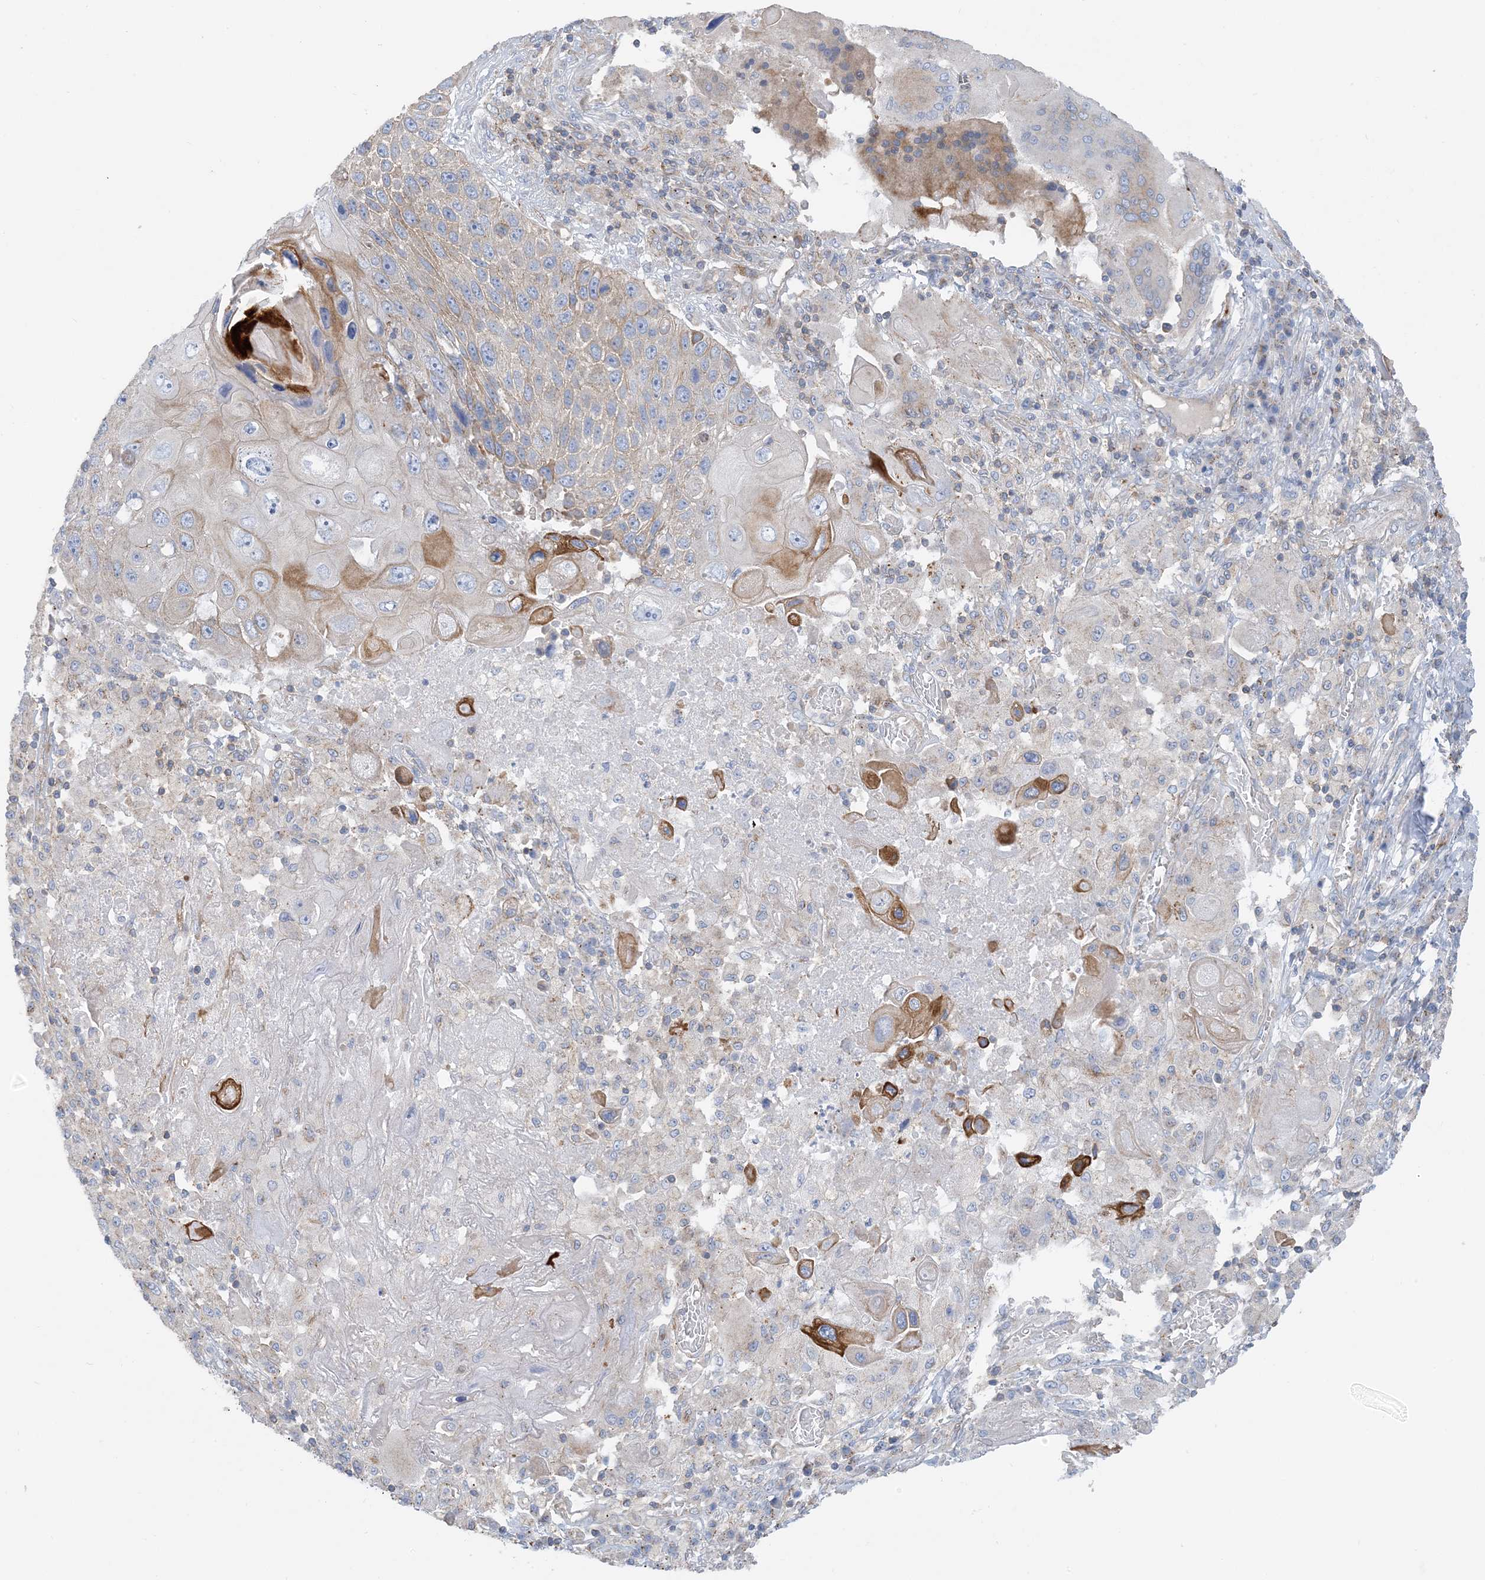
{"staining": {"intensity": "weak", "quantity": "<25%", "location": "cytoplasmic/membranous"}, "tissue": "lung cancer", "cell_type": "Tumor cells", "image_type": "cancer", "snomed": [{"axis": "morphology", "description": "Squamous cell carcinoma, NOS"}, {"axis": "topography", "description": "Lung"}], "caption": "Immunohistochemical staining of lung cancer demonstrates no significant expression in tumor cells.", "gene": "CALHM5", "patient": {"sex": "male", "age": 61}}